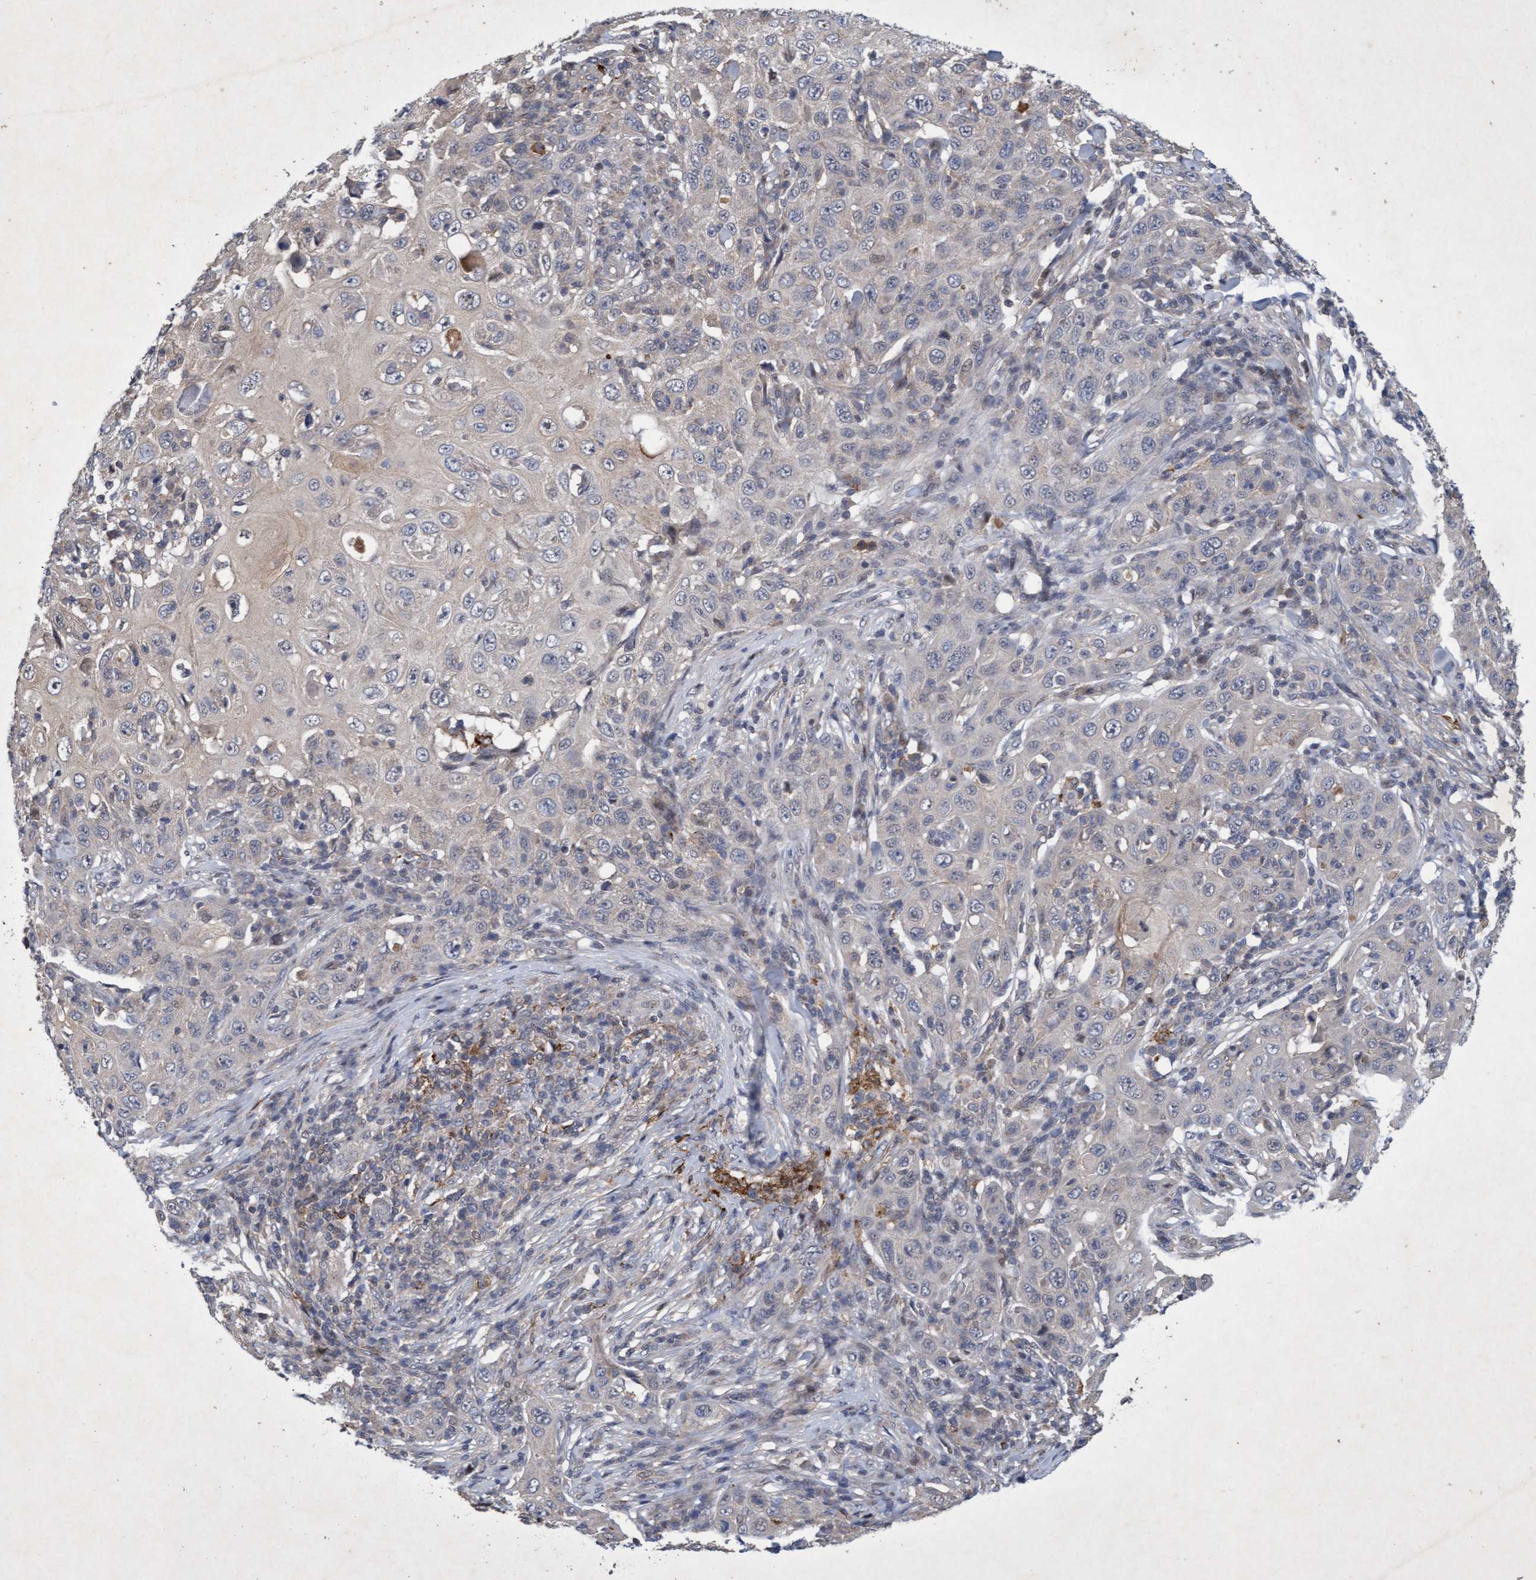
{"staining": {"intensity": "negative", "quantity": "none", "location": "none"}, "tissue": "skin cancer", "cell_type": "Tumor cells", "image_type": "cancer", "snomed": [{"axis": "morphology", "description": "Squamous cell carcinoma, NOS"}, {"axis": "topography", "description": "Skin"}], "caption": "Skin cancer was stained to show a protein in brown. There is no significant staining in tumor cells.", "gene": "ZNF677", "patient": {"sex": "female", "age": 88}}